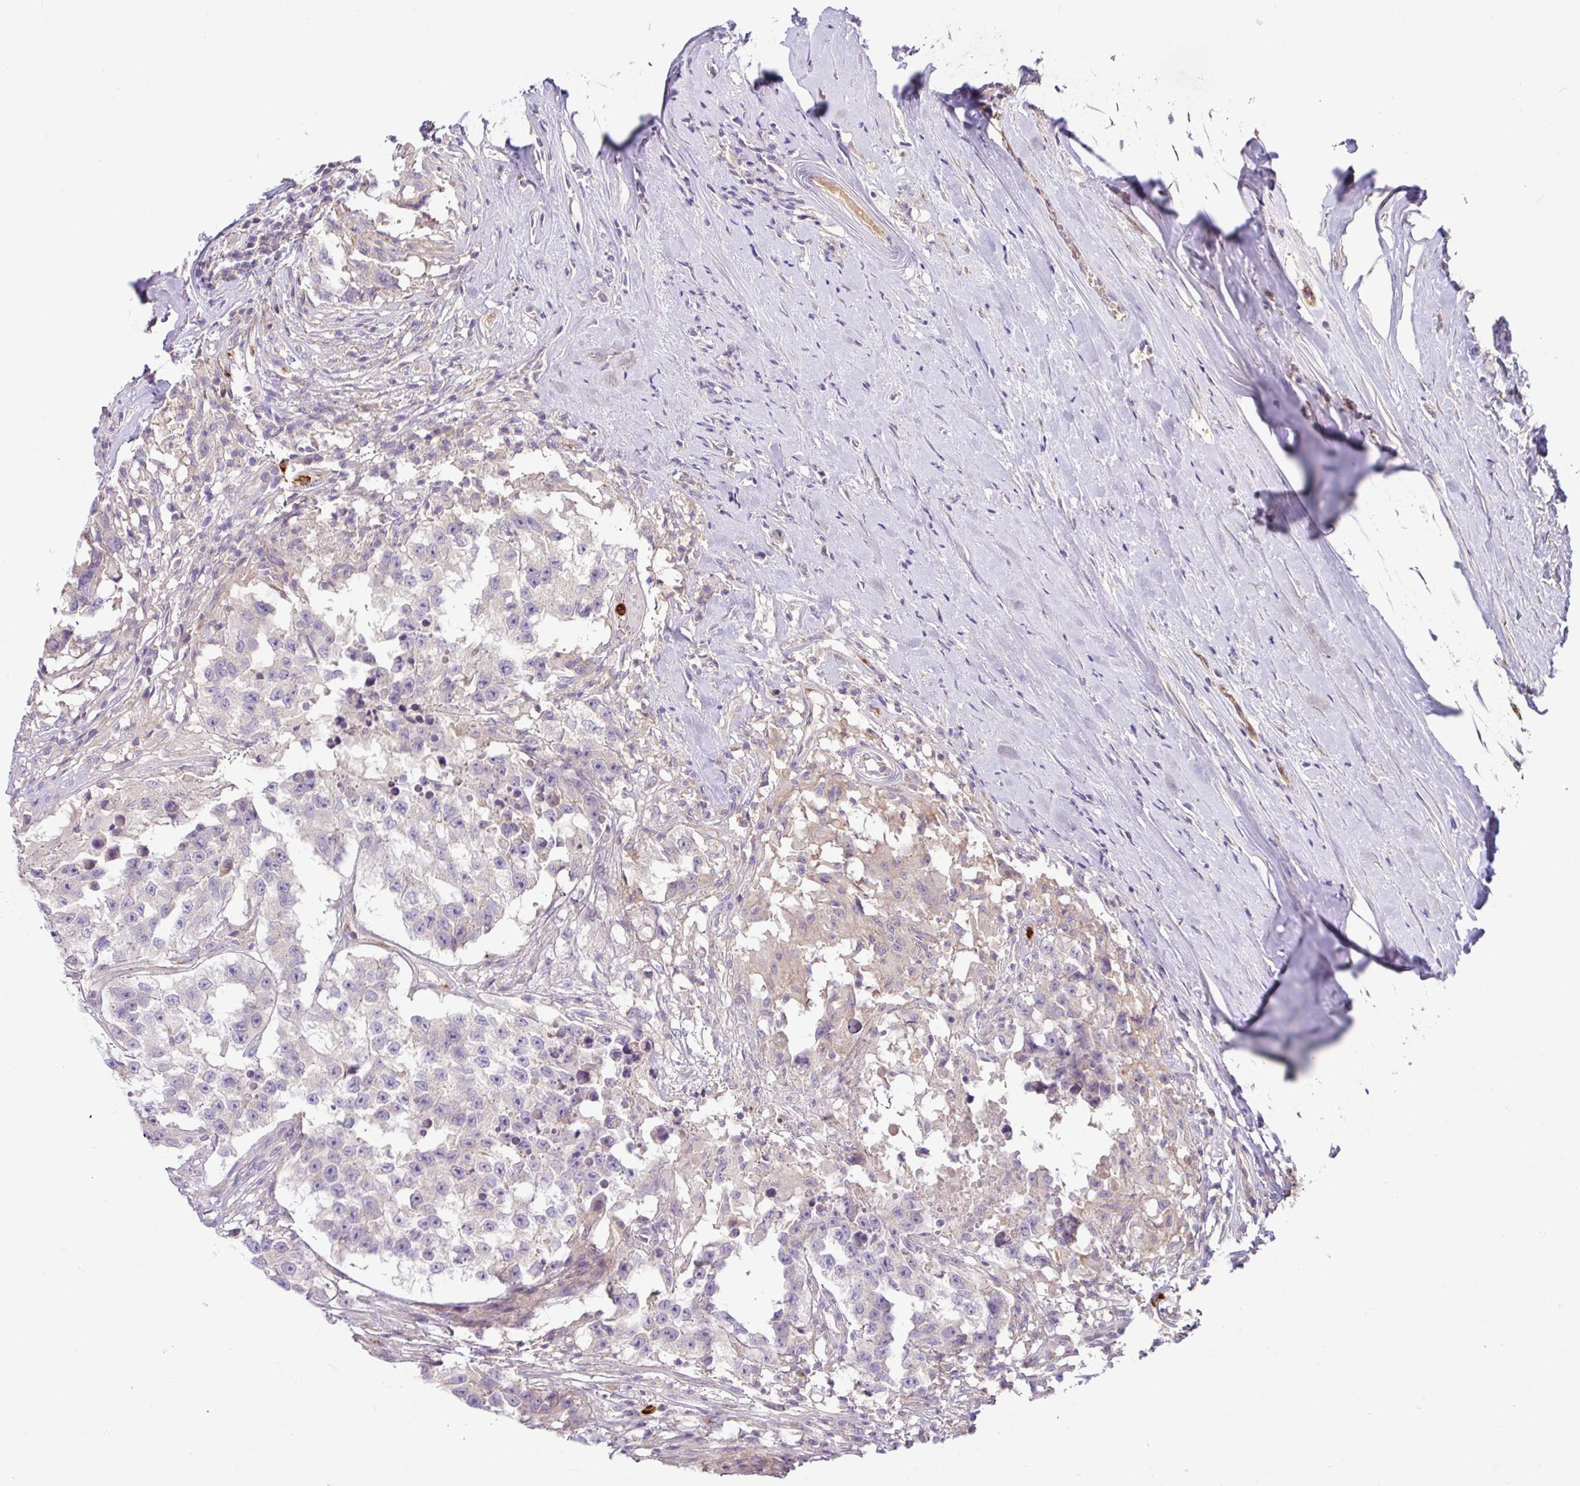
{"staining": {"intensity": "negative", "quantity": "none", "location": "none"}, "tissue": "testis cancer", "cell_type": "Tumor cells", "image_type": "cancer", "snomed": [{"axis": "morphology", "description": "Carcinoma, Embryonal, NOS"}, {"axis": "topography", "description": "Testis"}], "caption": "A histopathology image of testis cancer stained for a protein displays no brown staining in tumor cells.", "gene": "CRISP3", "patient": {"sex": "male", "age": 83}}